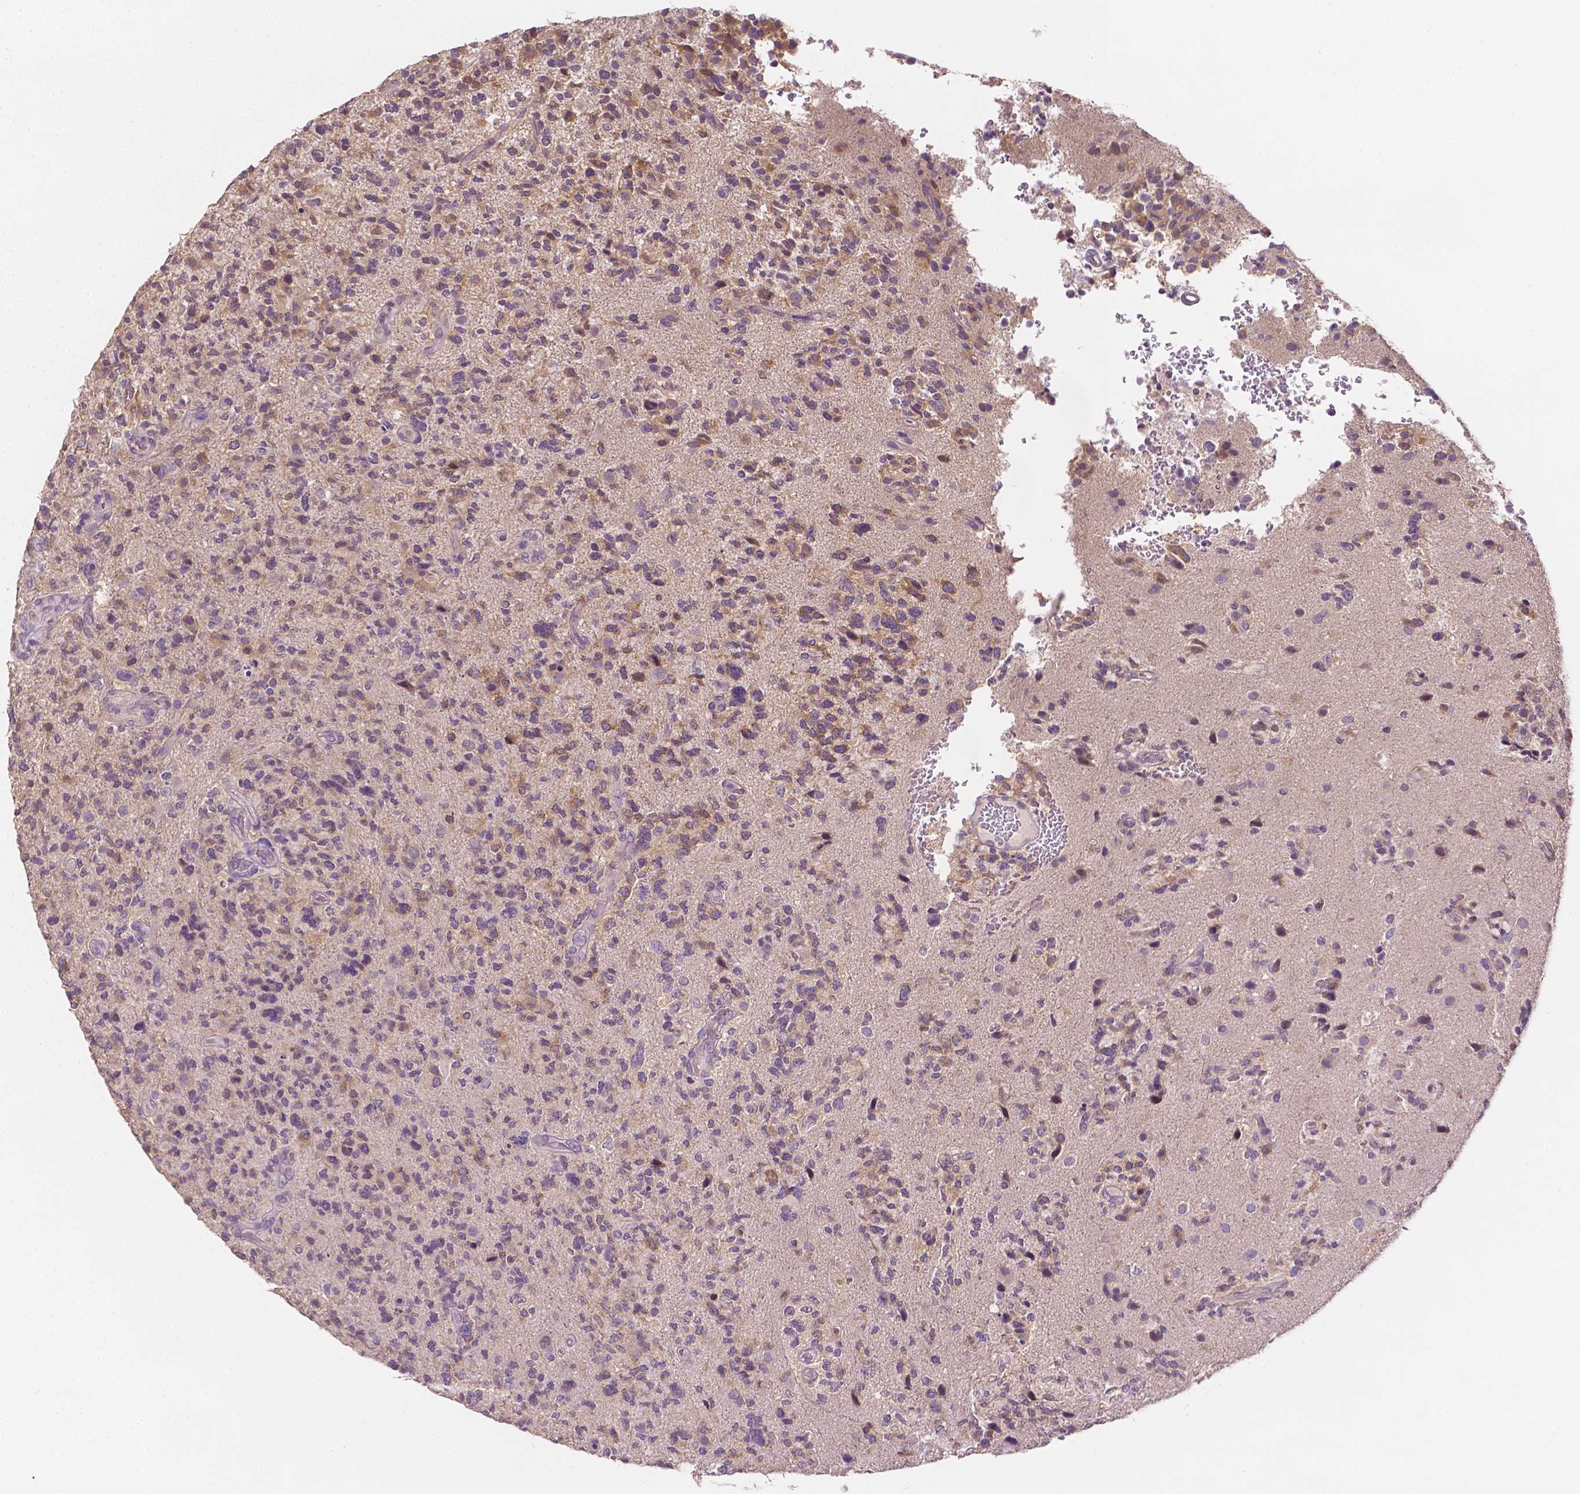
{"staining": {"intensity": "weak", "quantity": "<25%", "location": "cytoplasmic/membranous"}, "tissue": "glioma", "cell_type": "Tumor cells", "image_type": "cancer", "snomed": [{"axis": "morphology", "description": "Glioma, malignant, High grade"}, {"axis": "topography", "description": "Brain"}], "caption": "DAB immunohistochemical staining of human high-grade glioma (malignant) shows no significant expression in tumor cells.", "gene": "FASN", "patient": {"sex": "female", "age": 71}}